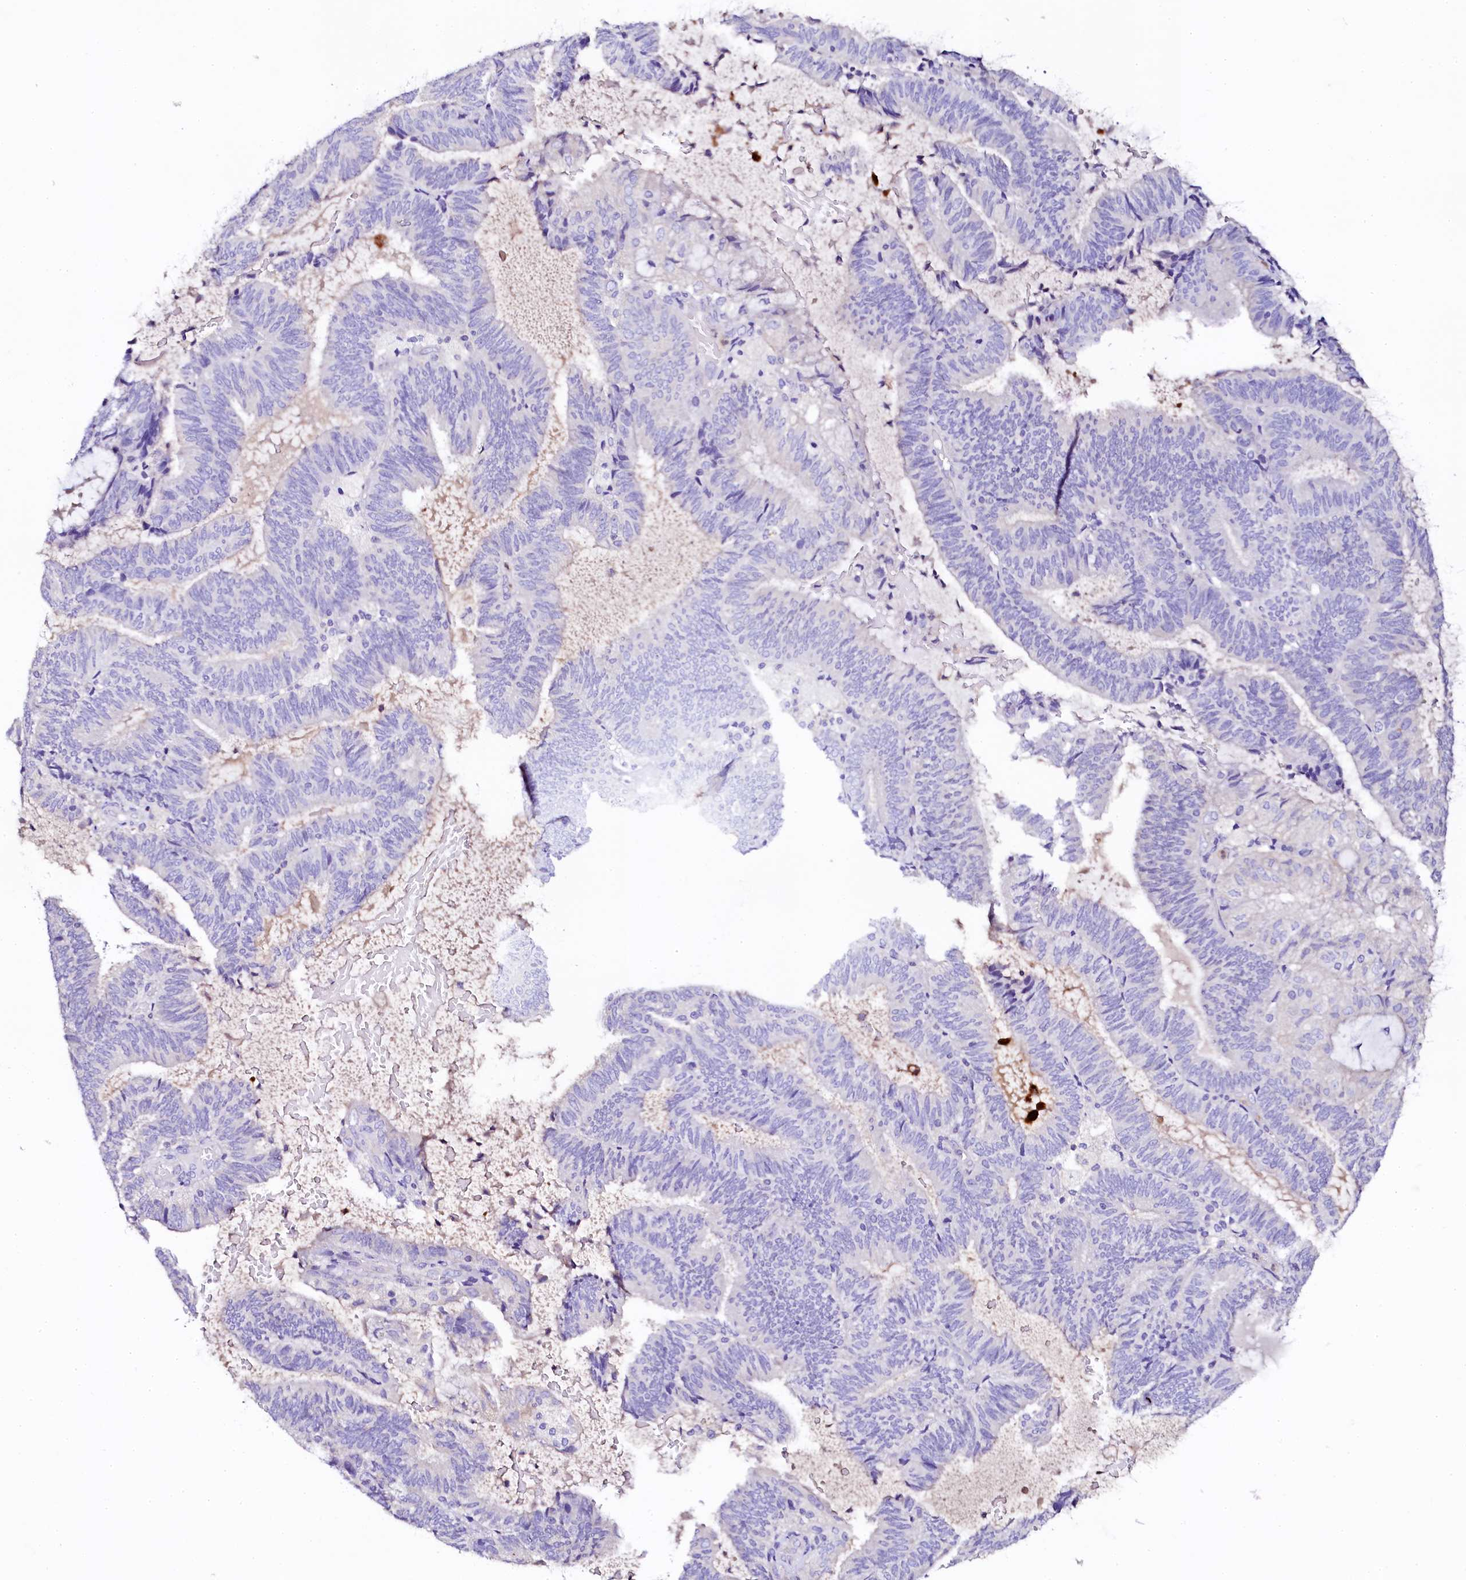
{"staining": {"intensity": "negative", "quantity": "none", "location": "none"}, "tissue": "endometrial cancer", "cell_type": "Tumor cells", "image_type": "cancer", "snomed": [{"axis": "morphology", "description": "Adenocarcinoma, NOS"}, {"axis": "topography", "description": "Endometrium"}], "caption": "A histopathology image of adenocarcinoma (endometrial) stained for a protein demonstrates no brown staining in tumor cells.", "gene": "NAA16", "patient": {"sex": "female", "age": 81}}